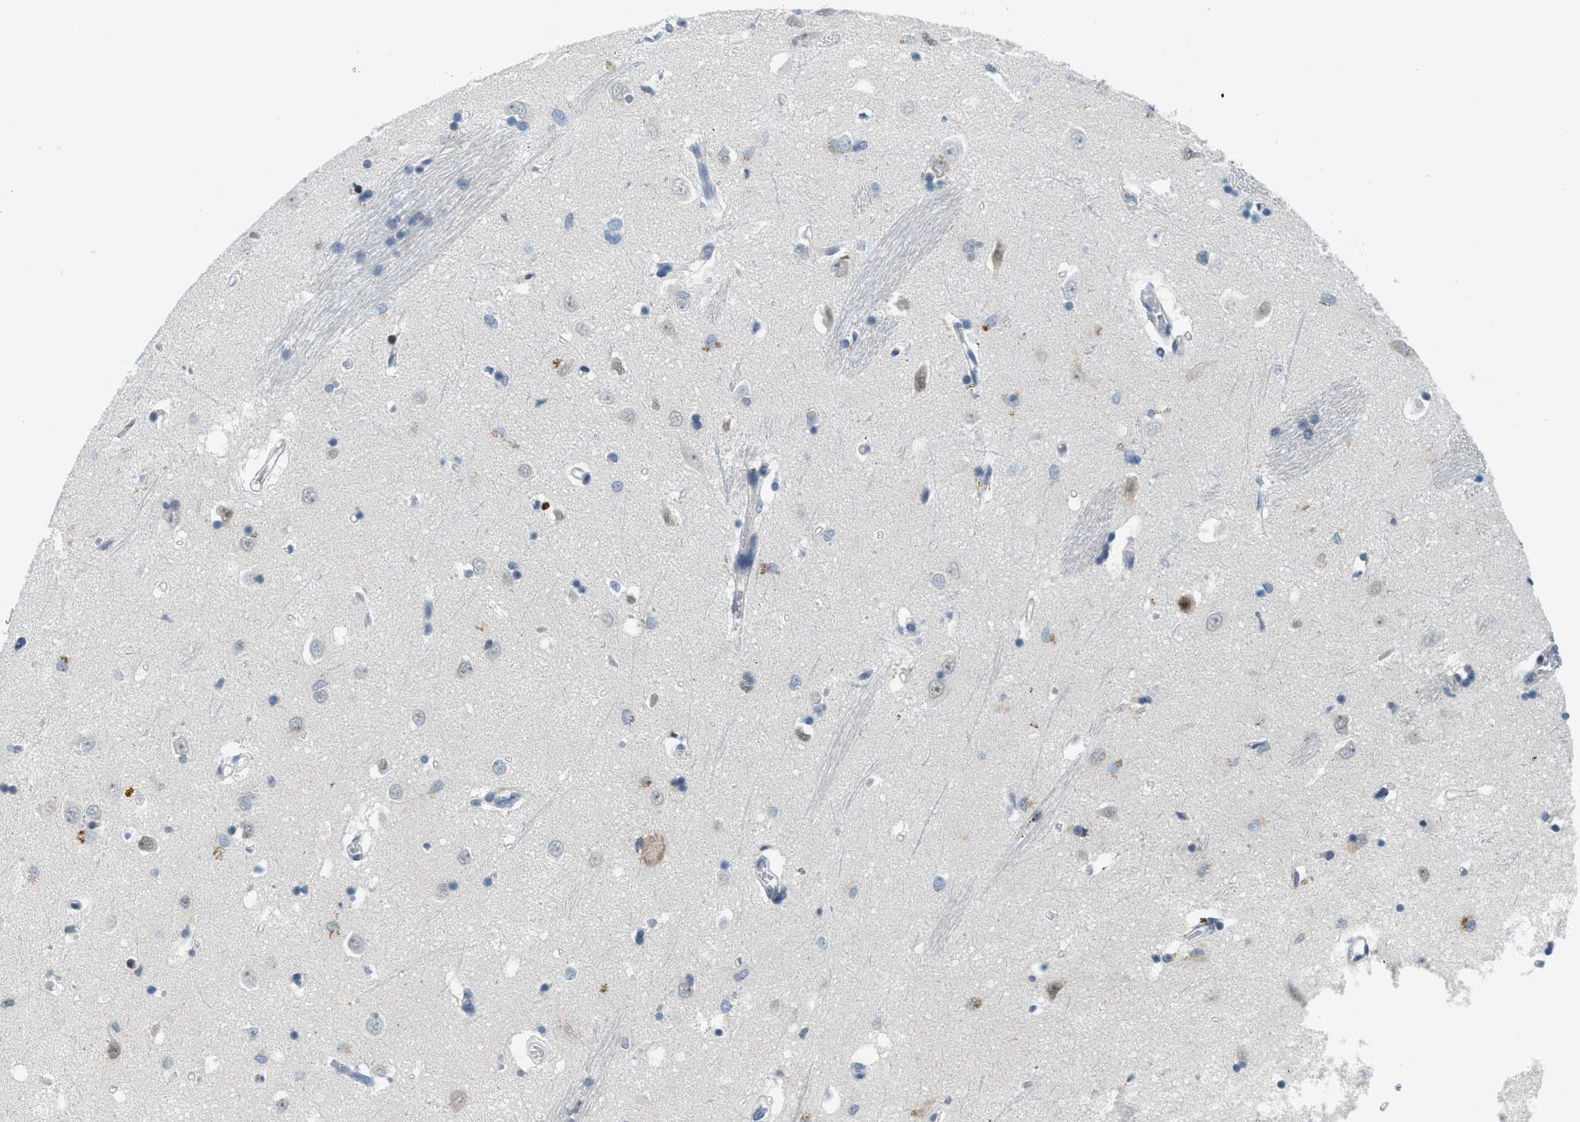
{"staining": {"intensity": "moderate", "quantity": "<25%", "location": "nuclear"}, "tissue": "caudate", "cell_type": "Glial cells", "image_type": "normal", "snomed": [{"axis": "morphology", "description": "Normal tissue, NOS"}, {"axis": "topography", "description": "Lateral ventricle wall"}], "caption": "The photomicrograph reveals immunohistochemical staining of benign caudate. There is moderate nuclear staining is identified in about <25% of glial cells.", "gene": "ZDHHC23", "patient": {"sex": "female", "age": 19}}